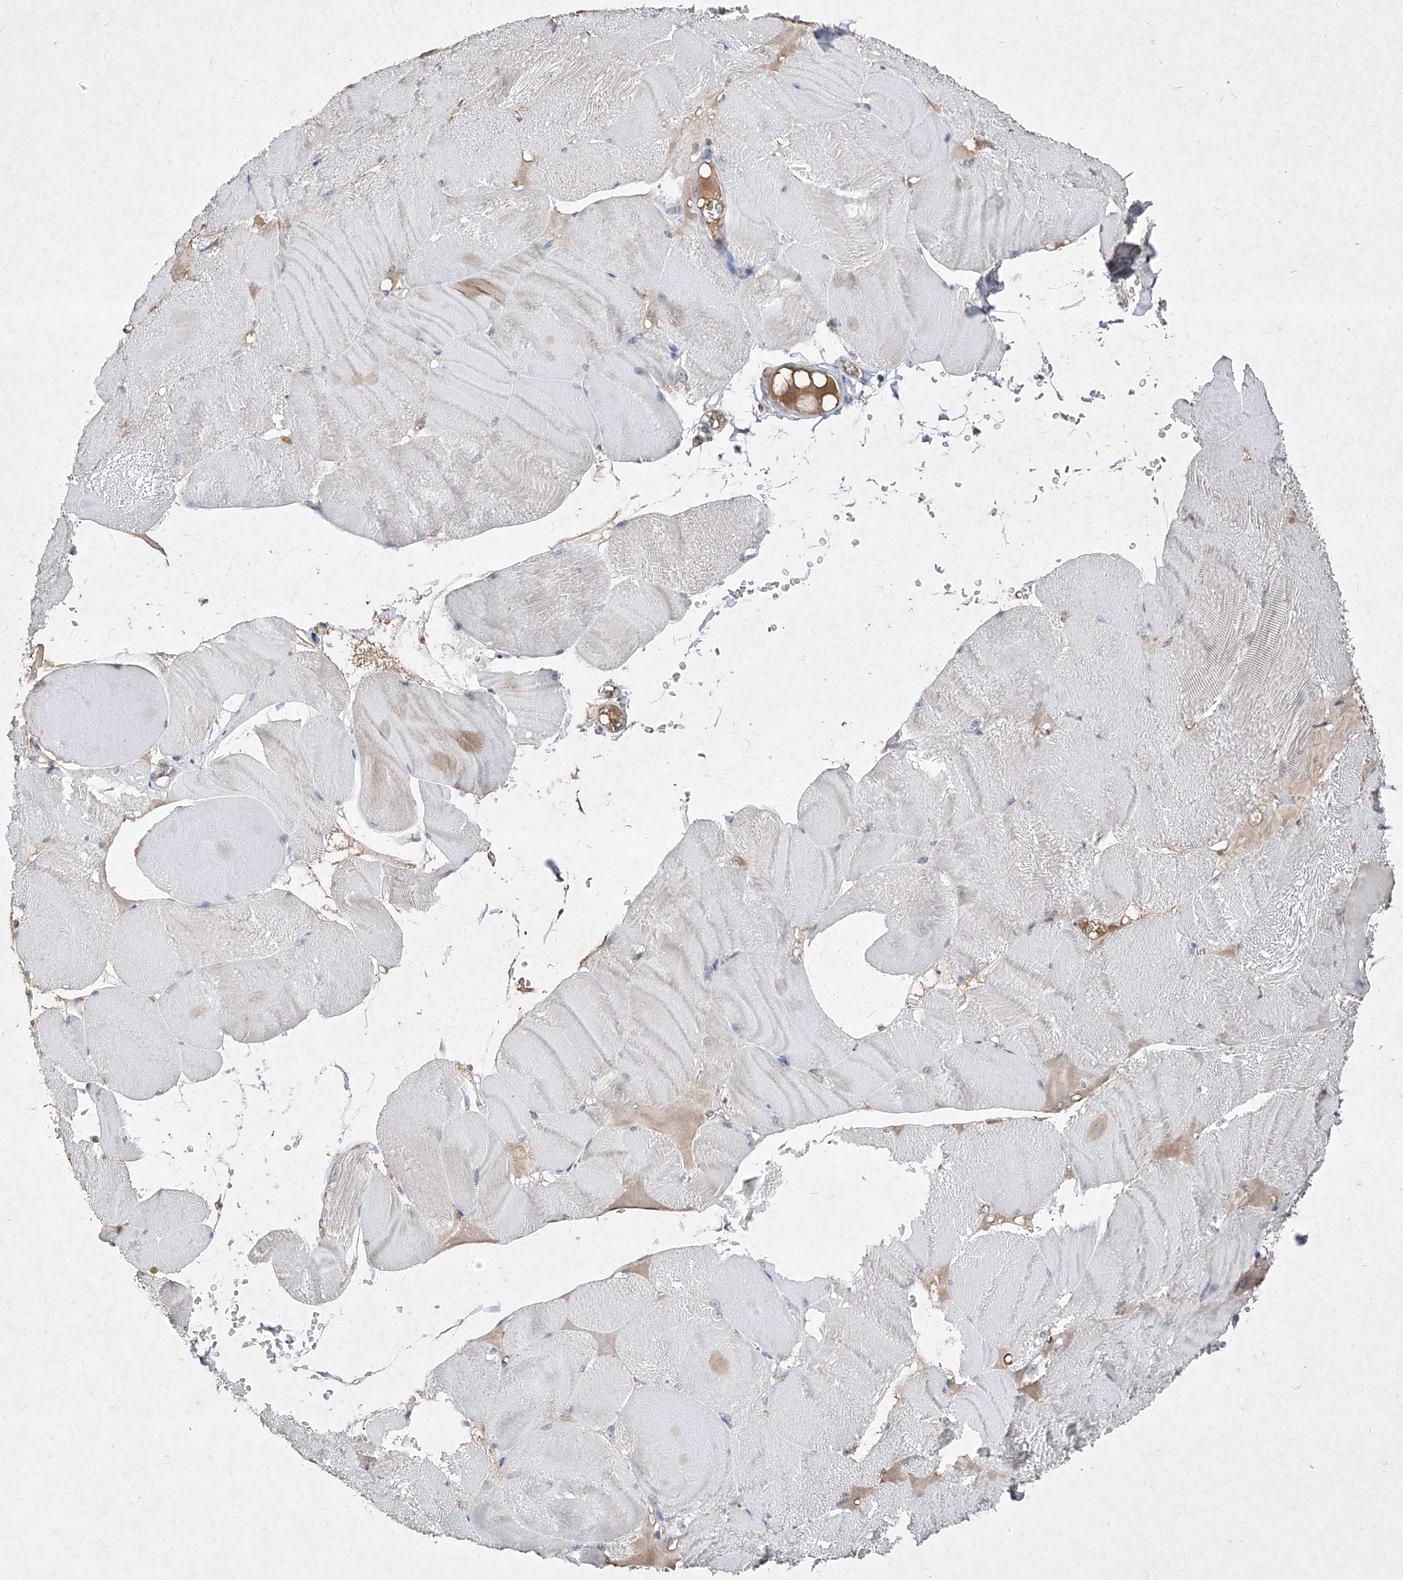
{"staining": {"intensity": "negative", "quantity": "none", "location": "none"}, "tissue": "skeletal muscle", "cell_type": "Myocytes", "image_type": "normal", "snomed": [{"axis": "morphology", "description": "Normal tissue, NOS"}, {"axis": "morphology", "description": "Basal cell carcinoma"}, {"axis": "topography", "description": "Skeletal muscle"}], "caption": "The micrograph demonstrates no significant expression in myocytes of skeletal muscle. (Immunohistochemistry, brightfield microscopy, high magnification).", "gene": "C4A", "patient": {"sex": "female", "age": 64}}